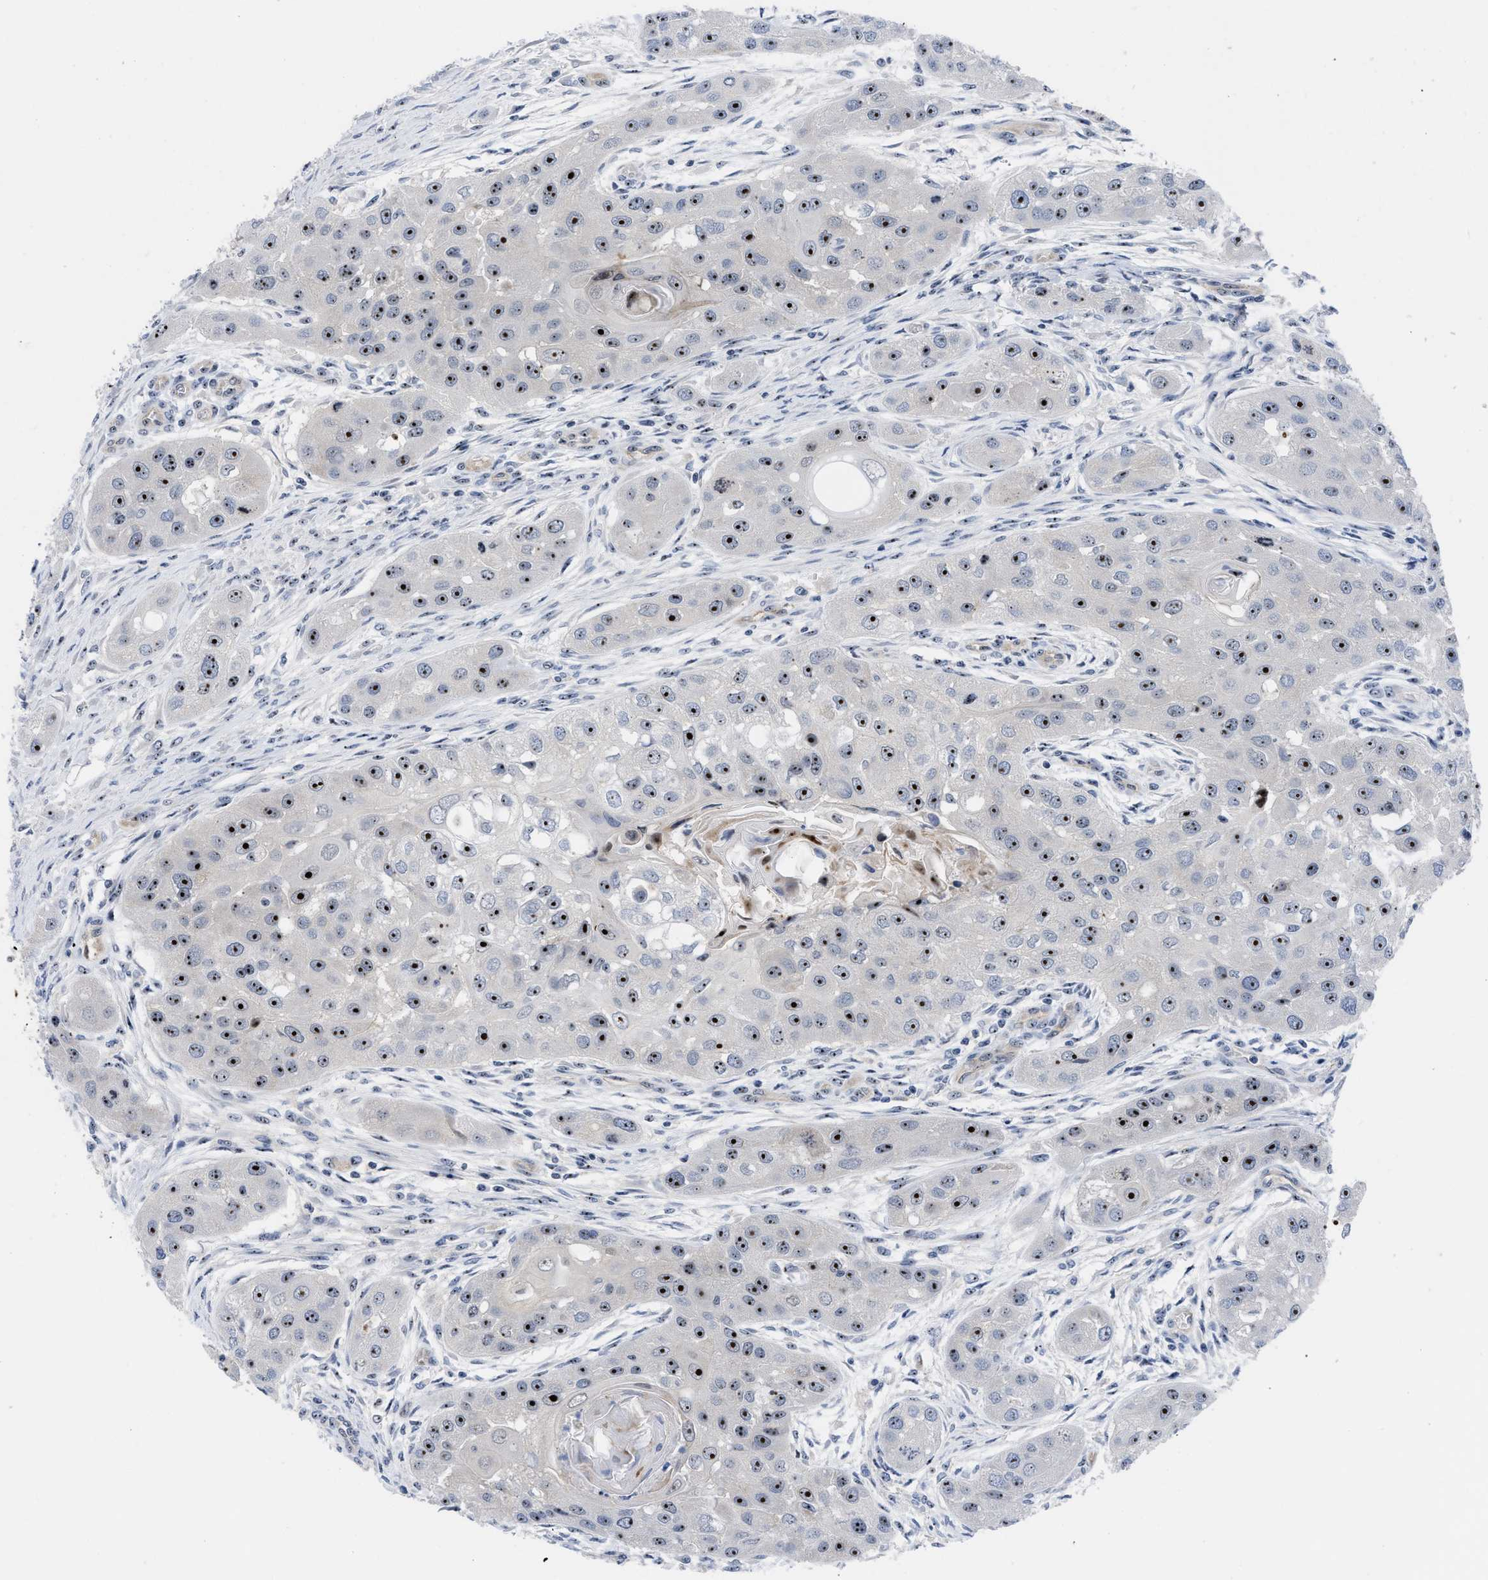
{"staining": {"intensity": "strong", "quantity": "25%-75%", "location": "nuclear"}, "tissue": "head and neck cancer", "cell_type": "Tumor cells", "image_type": "cancer", "snomed": [{"axis": "morphology", "description": "Normal tissue, NOS"}, {"axis": "morphology", "description": "Squamous cell carcinoma, NOS"}, {"axis": "topography", "description": "Skeletal muscle"}, {"axis": "topography", "description": "Head-Neck"}], "caption": "Head and neck cancer (squamous cell carcinoma) stained for a protein displays strong nuclear positivity in tumor cells.", "gene": "NOP58", "patient": {"sex": "male", "age": 51}}